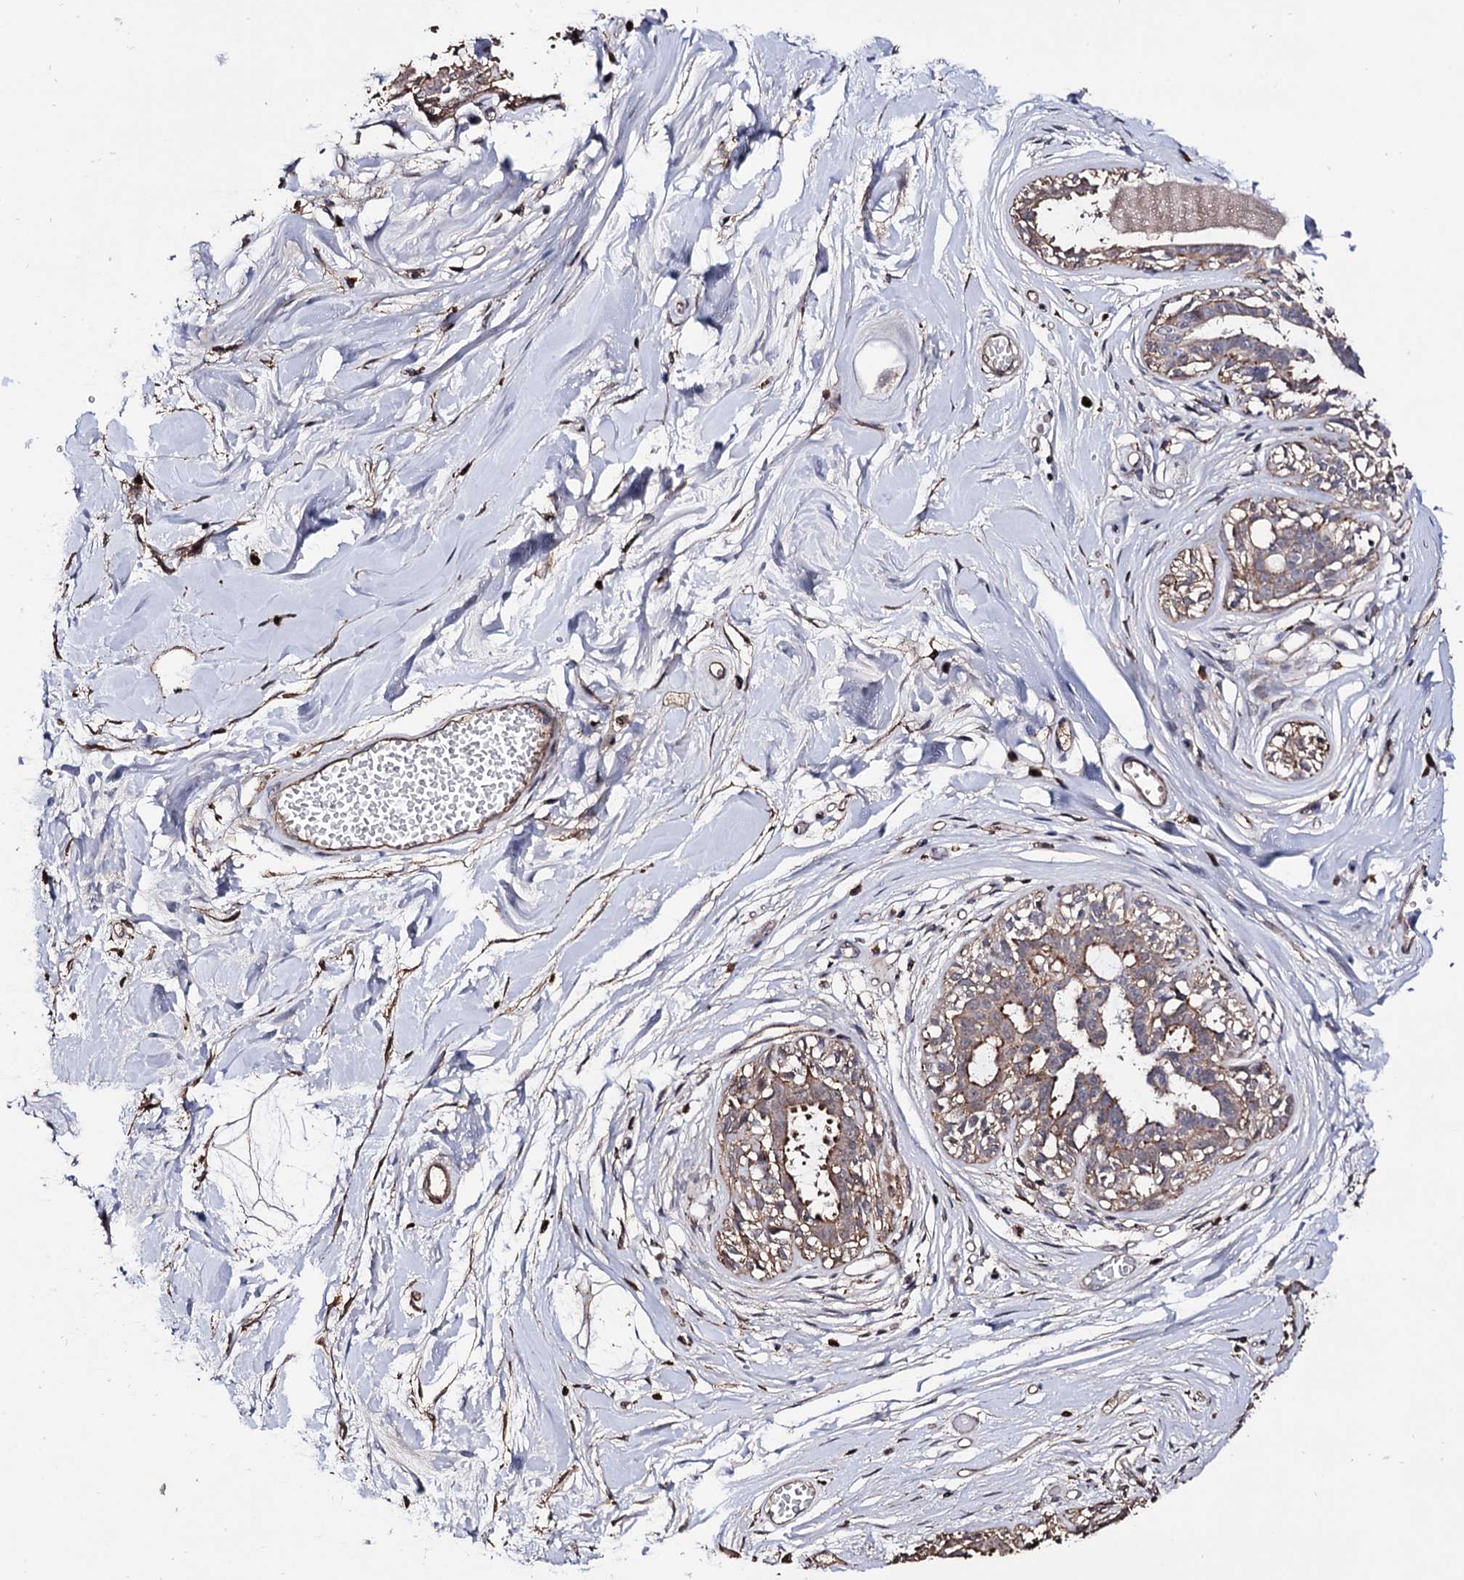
{"staining": {"intensity": "negative", "quantity": "none", "location": "none"}, "tissue": "breast", "cell_type": "Adipocytes", "image_type": "normal", "snomed": [{"axis": "morphology", "description": "Normal tissue, NOS"}, {"axis": "topography", "description": "Breast"}], "caption": "DAB (3,3'-diaminobenzidine) immunohistochemical staining of unremarkable human breast displays no significant positivity in adipocytes. The staining was performed using DAB (3,3'-diaminobenzidine) to visualize the protein expression in brown, while the nuclei were stained in blue with hematoxylin (Magnification: 20x).", "gene": "MICAL2", "patient": {"sex": "female", "age": 45}}